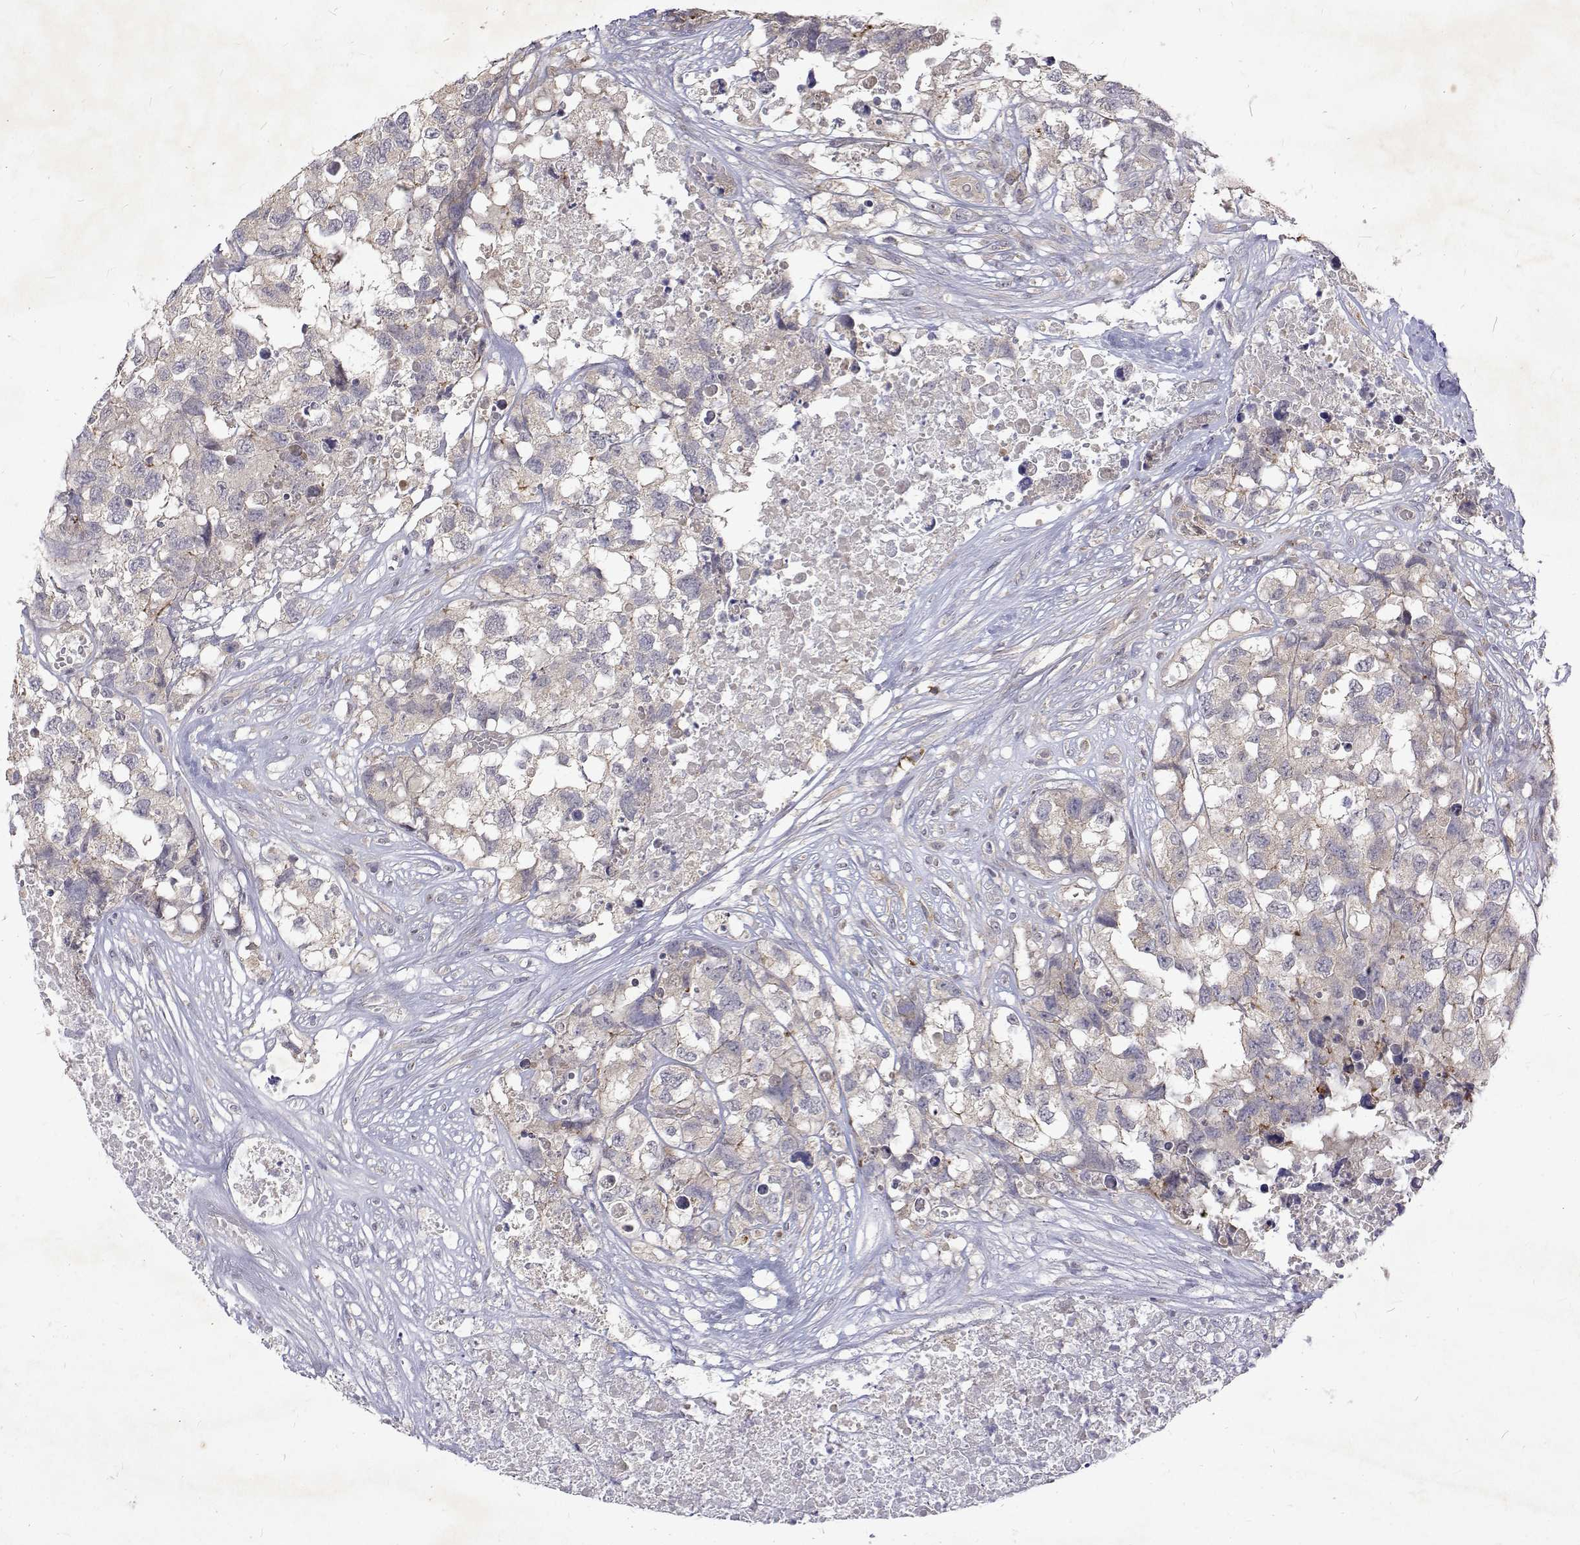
{"staining": {"intensity": "negative", "quantity": "none", "location": "none"}, "tissue": "testis cancer", "cell_type": "Tumor cells", "image_type": "cancer", "snomed": [{"axis": "morphology", "description": "Carcinoma, Embryonal, NOS"}, {"axis": "topography", "description": "Testis"}], "caption": "A high-resolution photomicrograph shows IHC staining of testis cancer, which shows no significant expression in tumor cells.", "gene": "ALKBH8", "patient": {"sex": "male", "age": 83}}